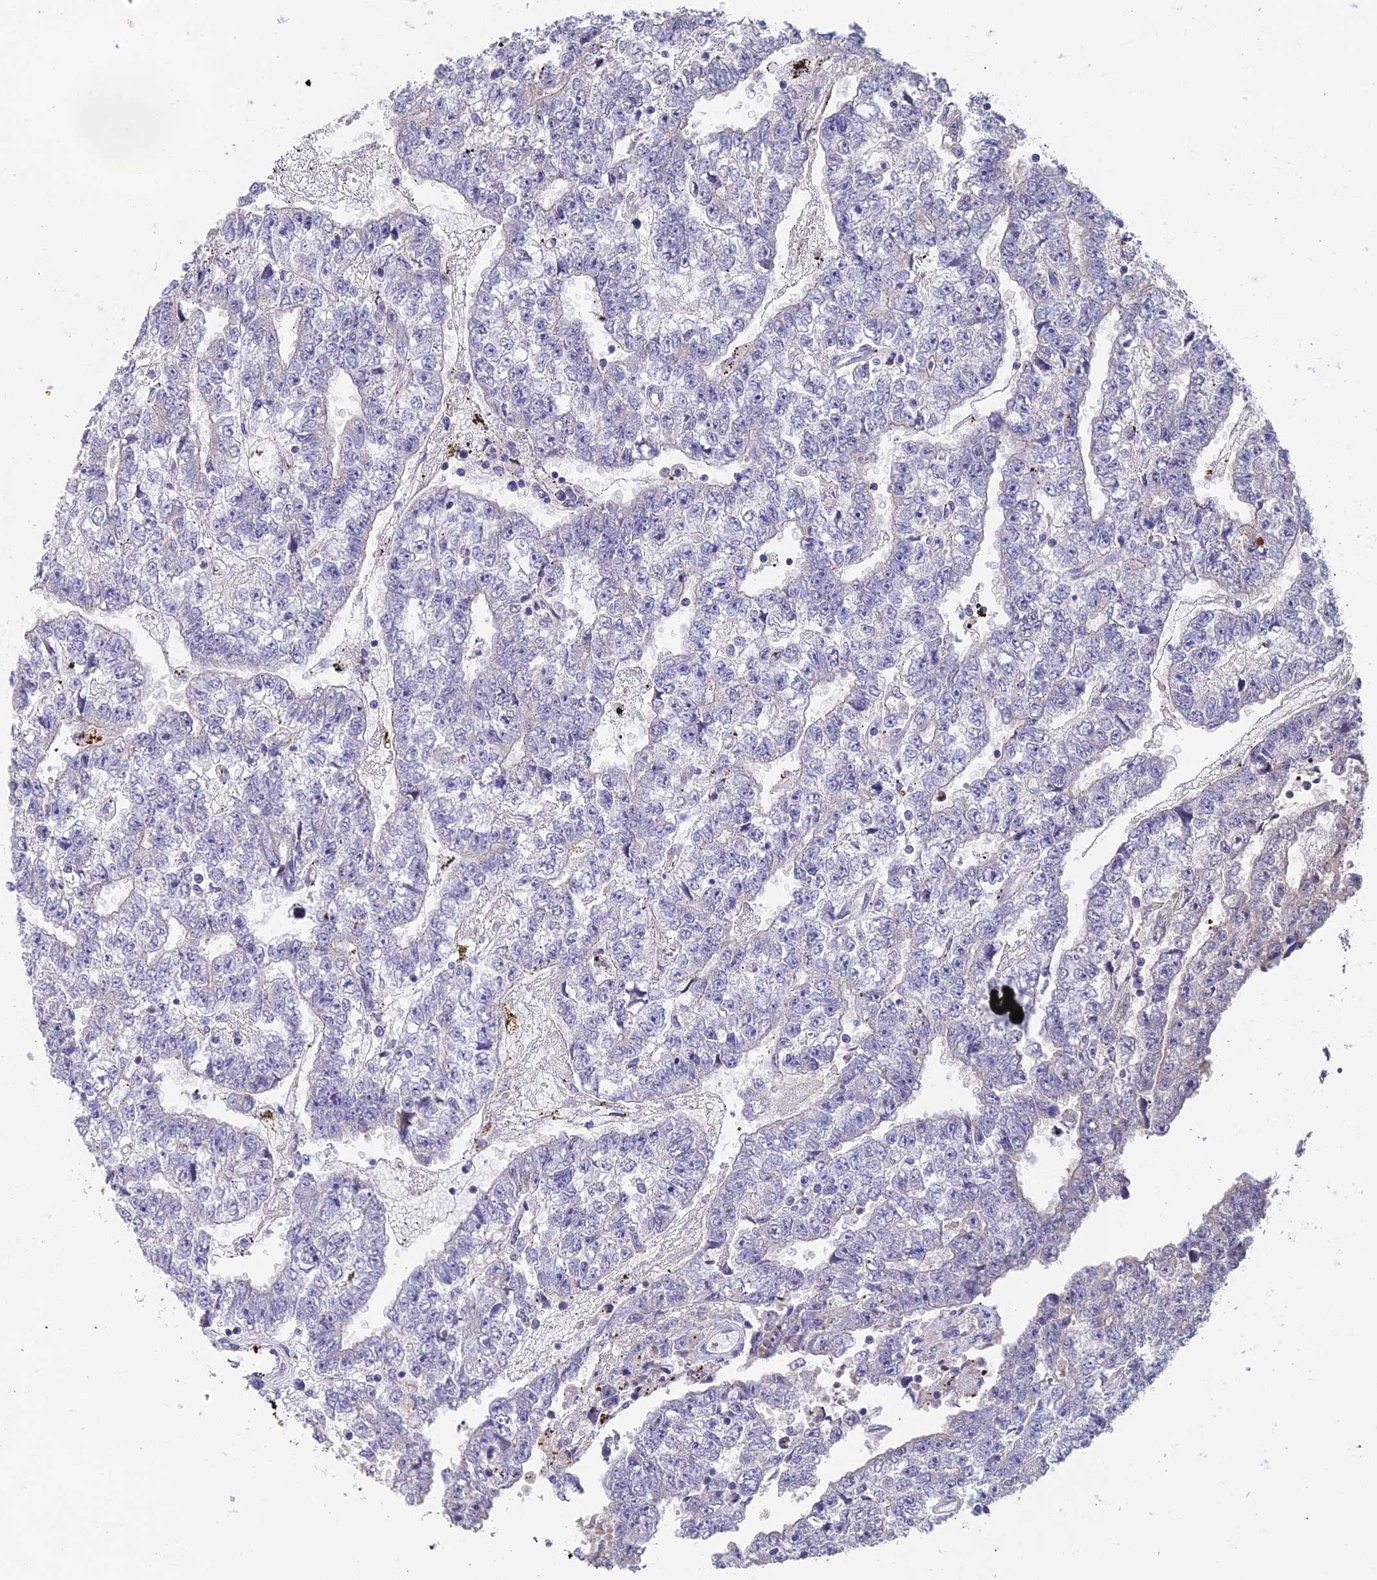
{"staining": {"intensity": "negative", "quantity": "none", "location": "none"}, "tissue": "testis cancer", "cell_type": "Tumor cells", "image_type": "cancer", "snomed": [{"axis": "morphology", "description": "Carcinoma, Embryonal, NOS"}, {"axis": "topography", "description": "Testis"}], "caption": "A micrograph of human testis cancer (embryonal carcinoma) is negative for staining in tumor cells.", "gene": "ADAMTS13", "patient": {"sex": "male", "age": 25}}